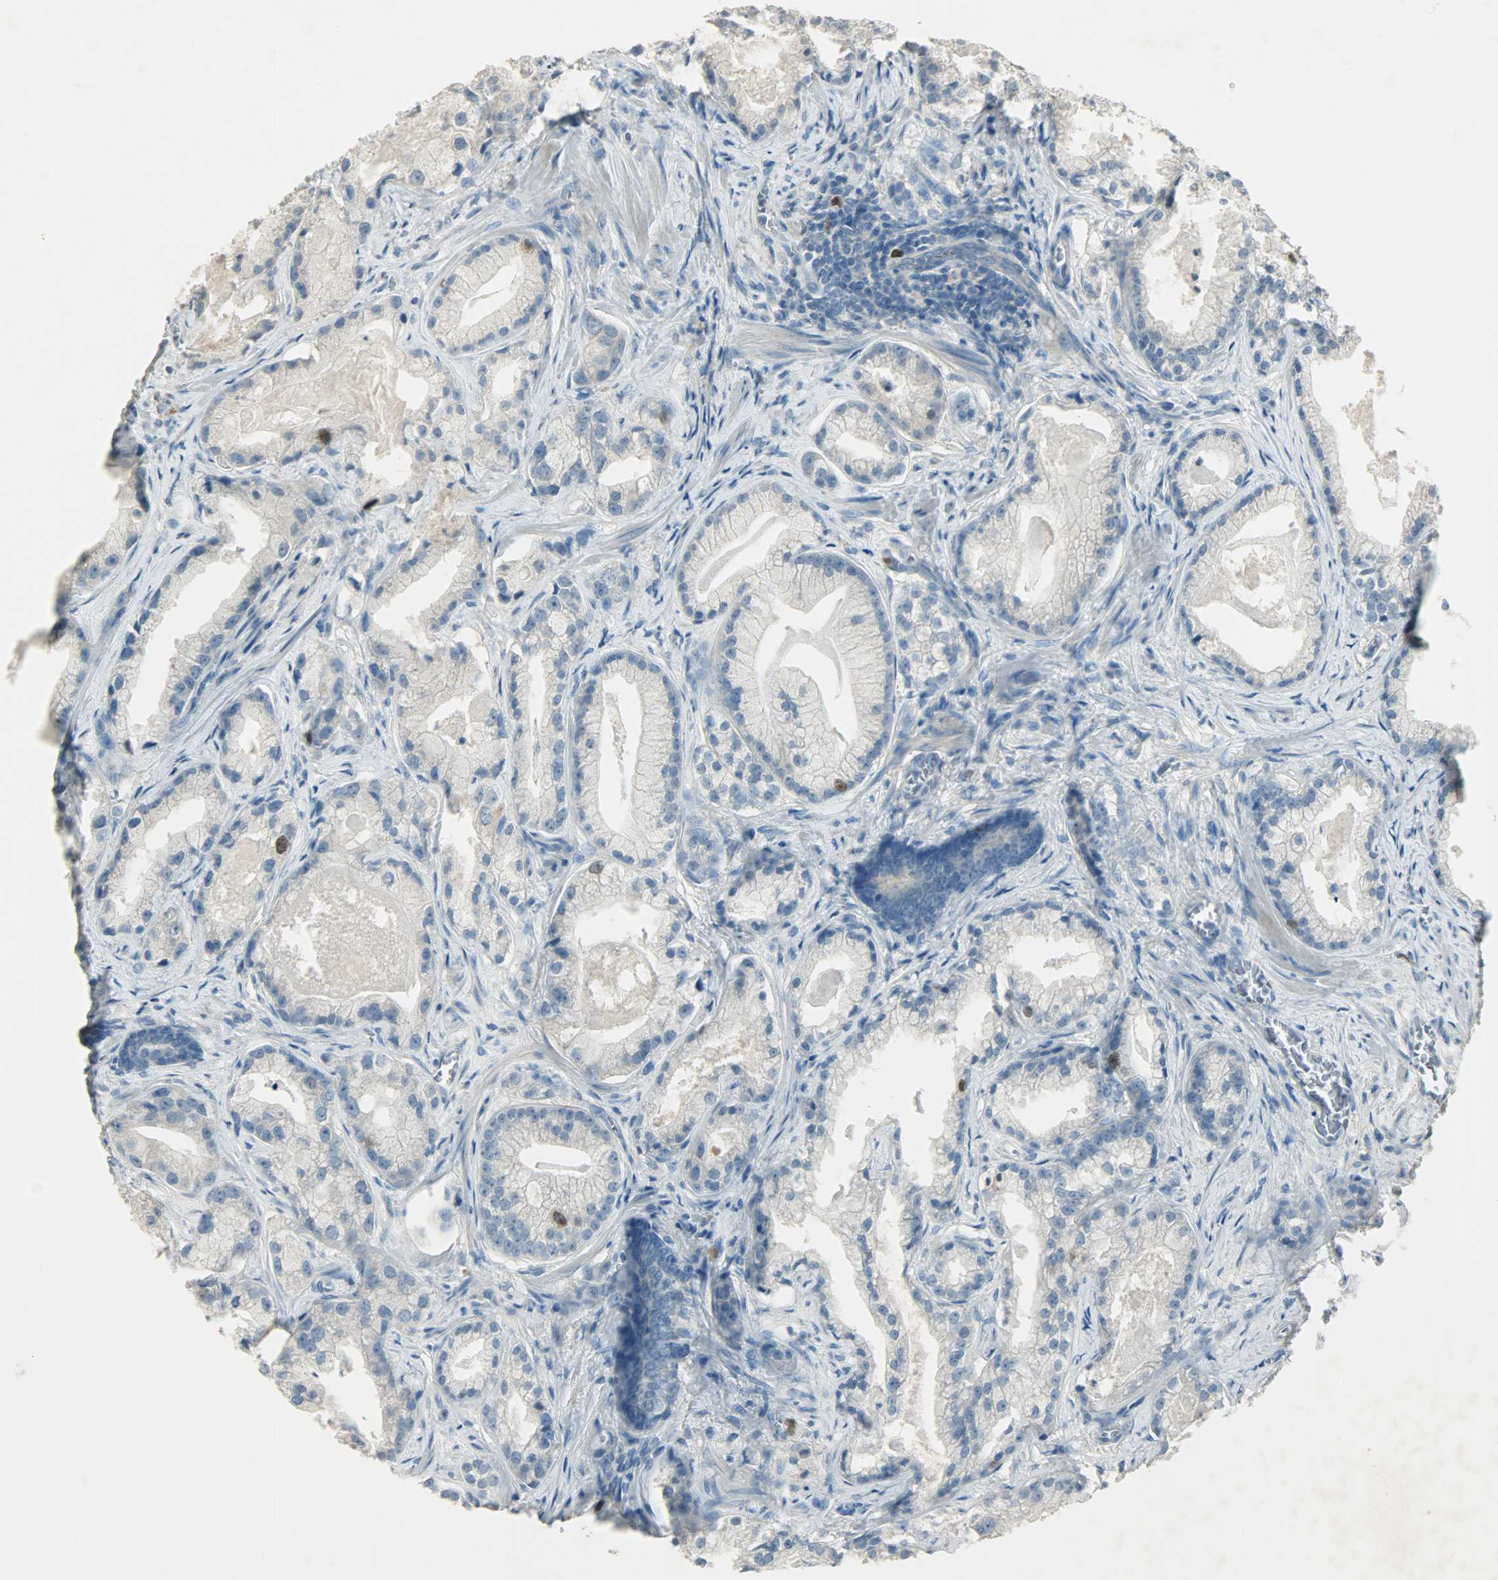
{"staining": {"intensity": "weak", "quantity": "25%-75%", "location": "cytoplasmic/membranous"}, "tissue": "prostate cancer", "cell_type": "Tumor cells", "image_type": "cancer", "snomed": [{"axis": "morphology", "description": "Adenocarcinoma, Low grade"}, {"axis": "topography", "description": "Prostate"}], "caption": "Prostate adenocarcinoma (low-grade) was stained to show a protein in brown. There is low levels of weak cytoplasmic/membranous staining in approximately 25%-75% of tumor cells. (DAB (3,3'-diaminobenzidine) = brown stain, brightfield microscopy at high magnification).", "gene": "TPX2", "patient": {"sex": "male", "age": 59}}